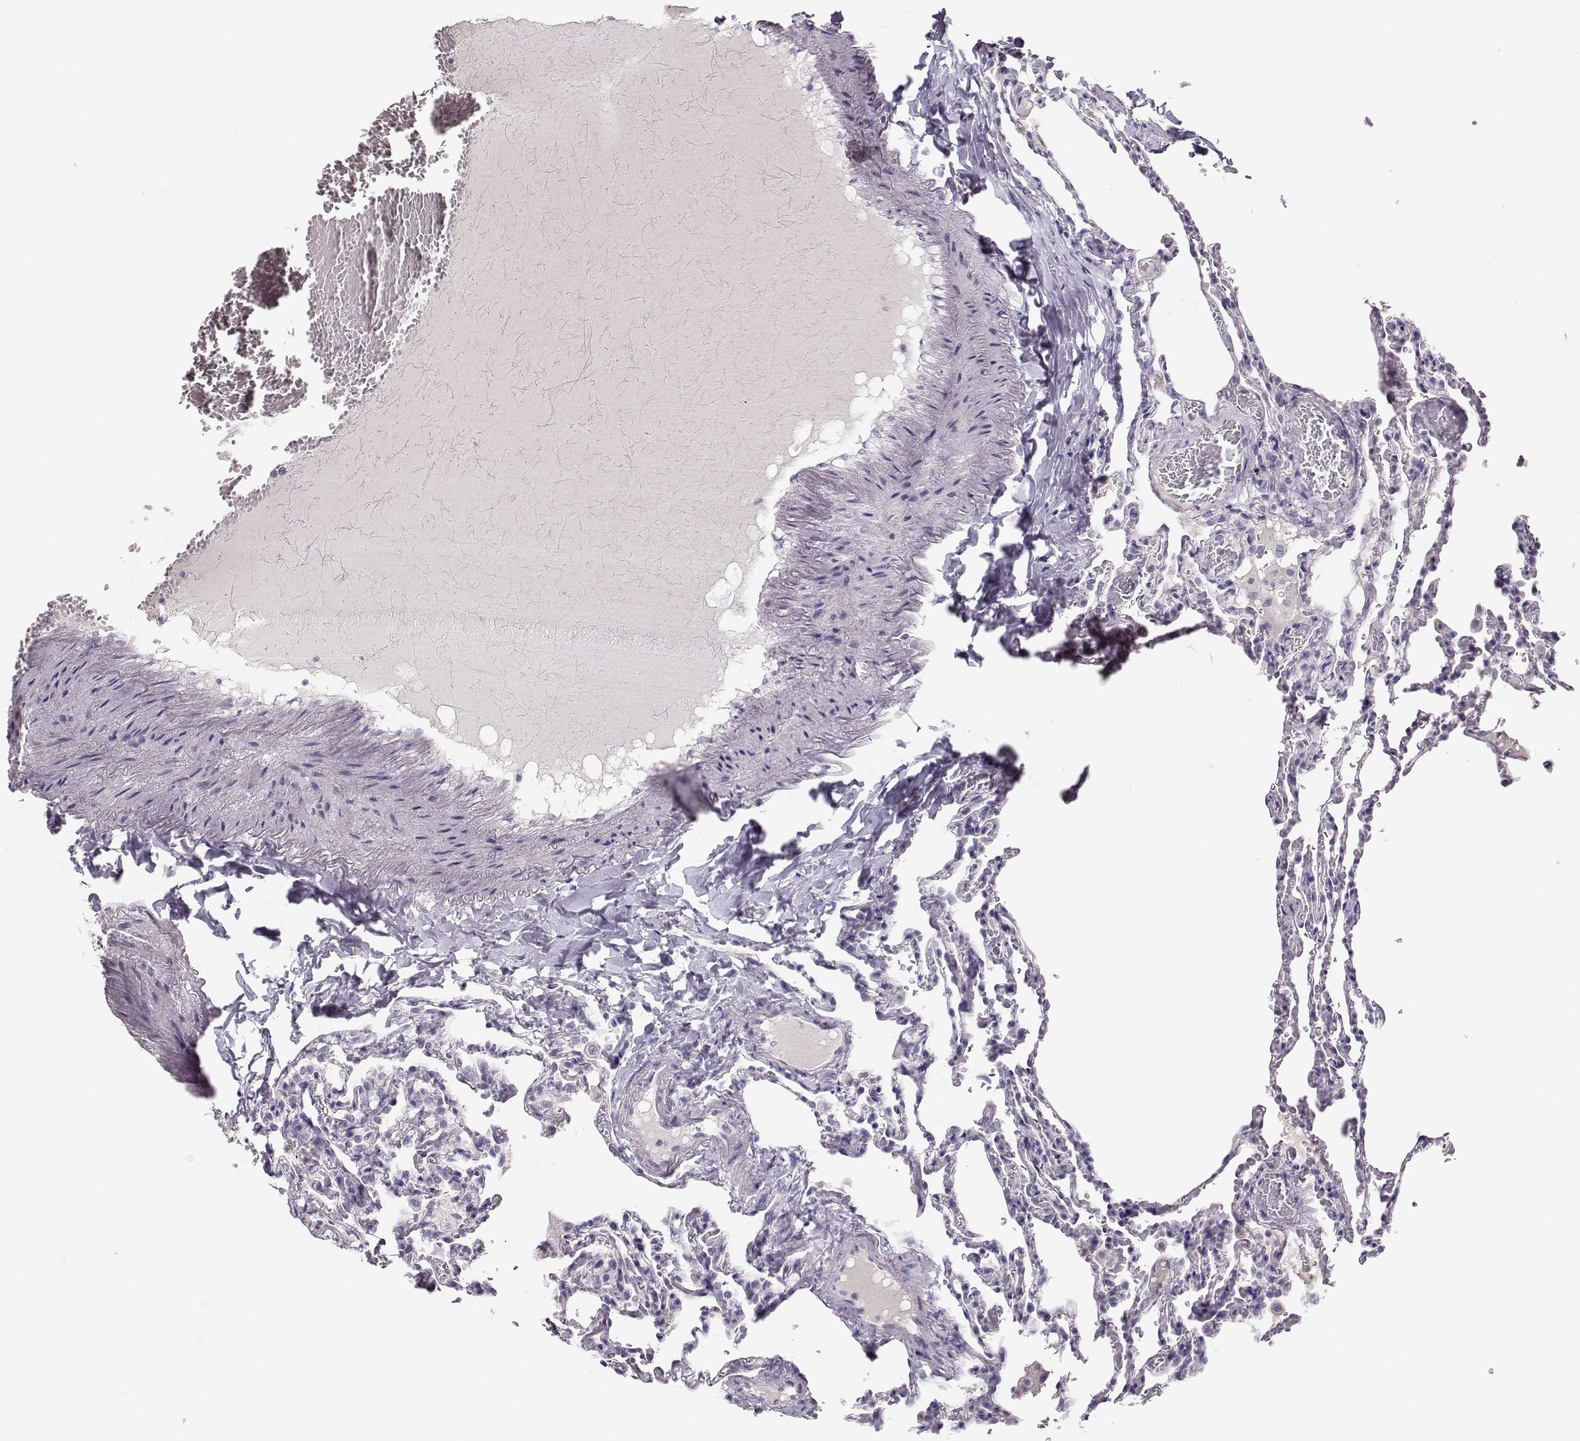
{"staining": {"intensity": "negative", "quantity": "none", "location": "none"}, "tissue": "lung", "cell_type": "Alveolar cells", "image_type": "normal", "snomed": [{"axis": "morphology", "description": "Normal tissue, NOS"}, {"axis": "topography", "description": "Lung"}], "caption": "Immunohistochemistry photomicrograph of unremarkable lung: human lung stained with DAB (3,3'-diaminobenzidine) demonstrates no significant protein positivity in alveolar cells. (DAB immunohistochemistry (IHC) with hematoxylin counter stain).", "gene": "MAGEC1", "patient": {"sex": "female", "age": 43}}